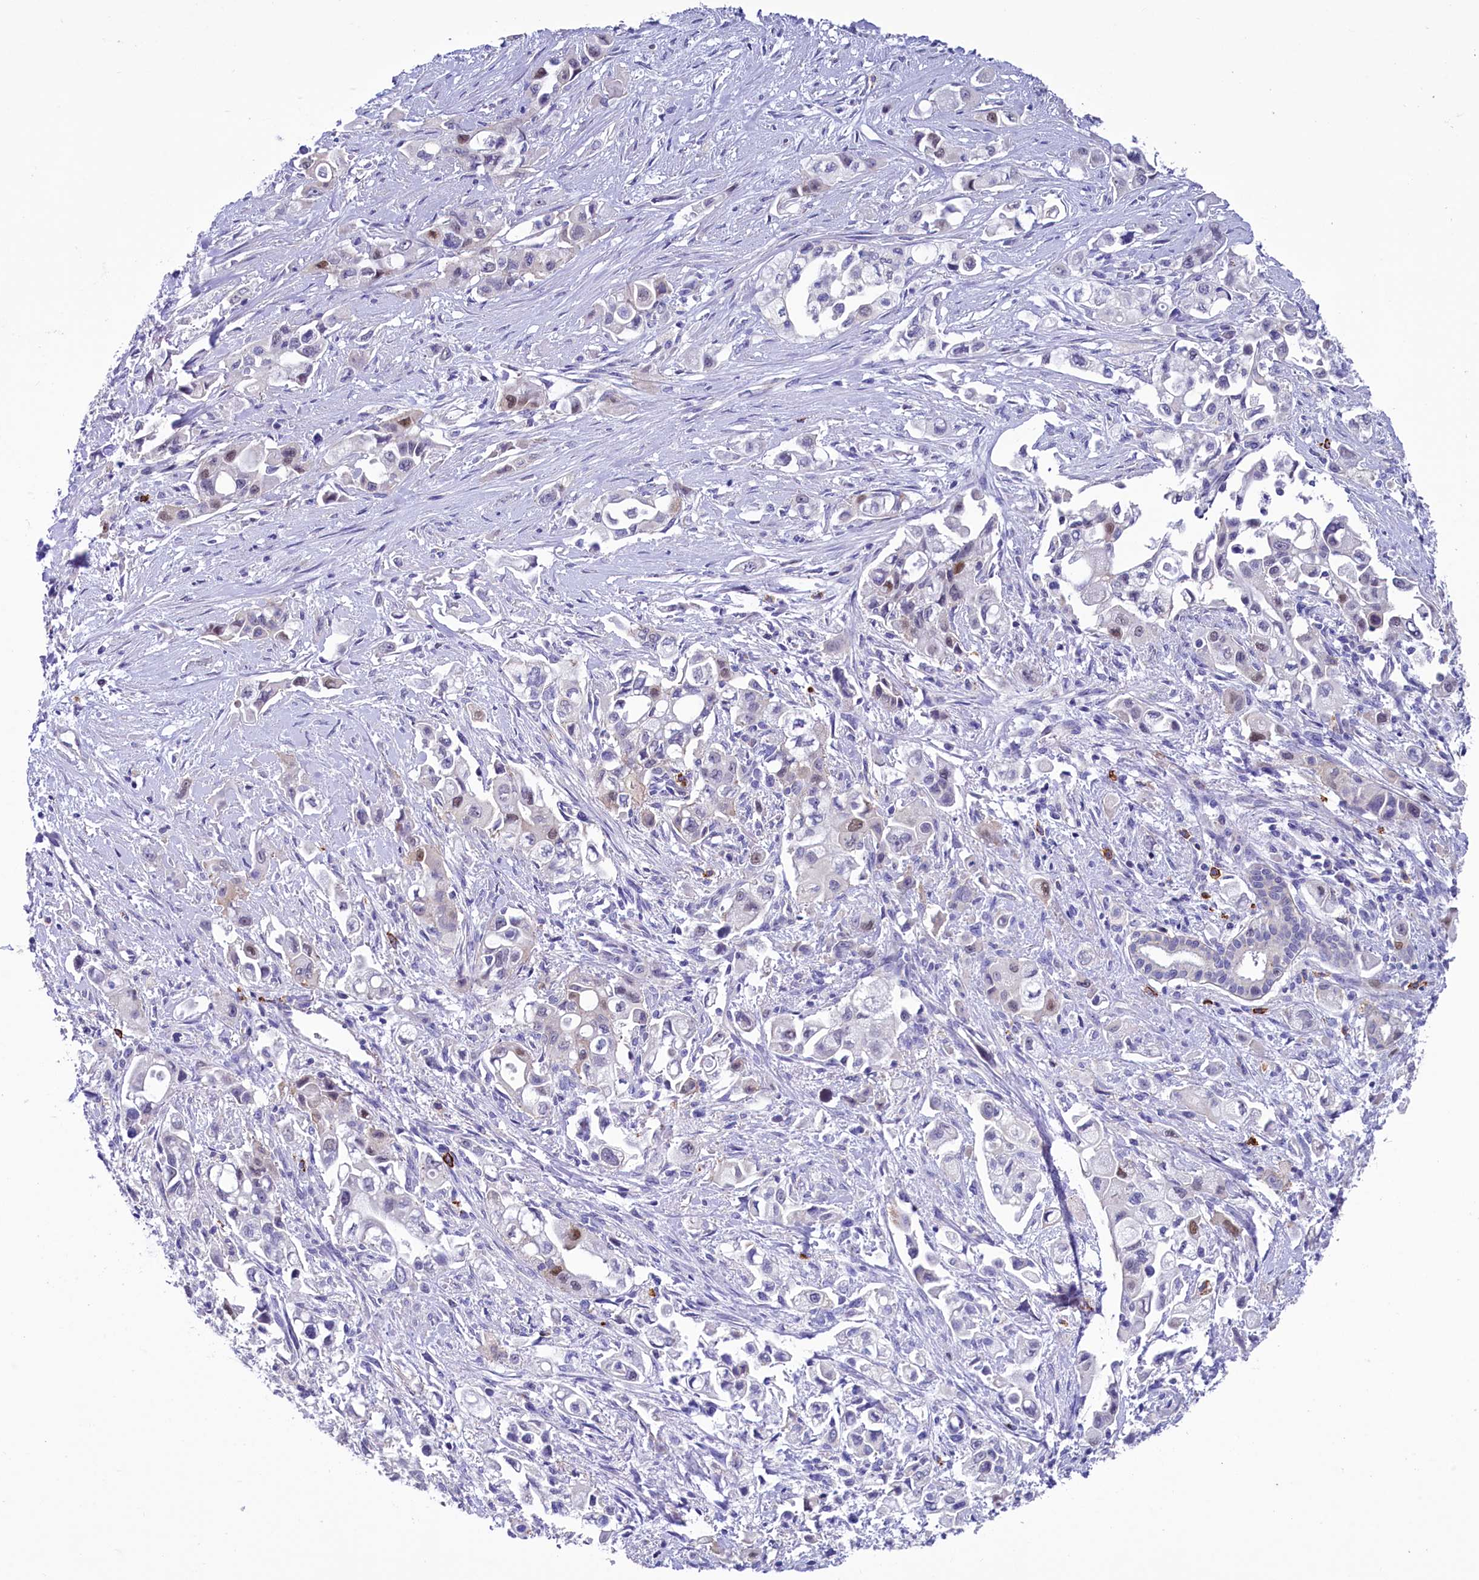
{"staining": {"intensity": "moderate", "quantity": "<25%", "location": "nuclear"}, "tissue": "pancreatic cancer", "cell_type": "Tumor cells", "image_type": "cancer", "snomed": [{"axis": "morphology", "description": "Adenocarcinoma, NOS"}, {"axis": "topography", "description": "Pancreas"}], "caption": "This micrograph shows pancreatic cancer (adenocarcinoma) stained with immunohistochemistry to label a protein in brown. The nuclear of tumor cells show moderate positivity for the protein. Nuclei are counter-stained blue.", "gene": "FAM111B", "patient": {"sex": "female", "age": 66}}